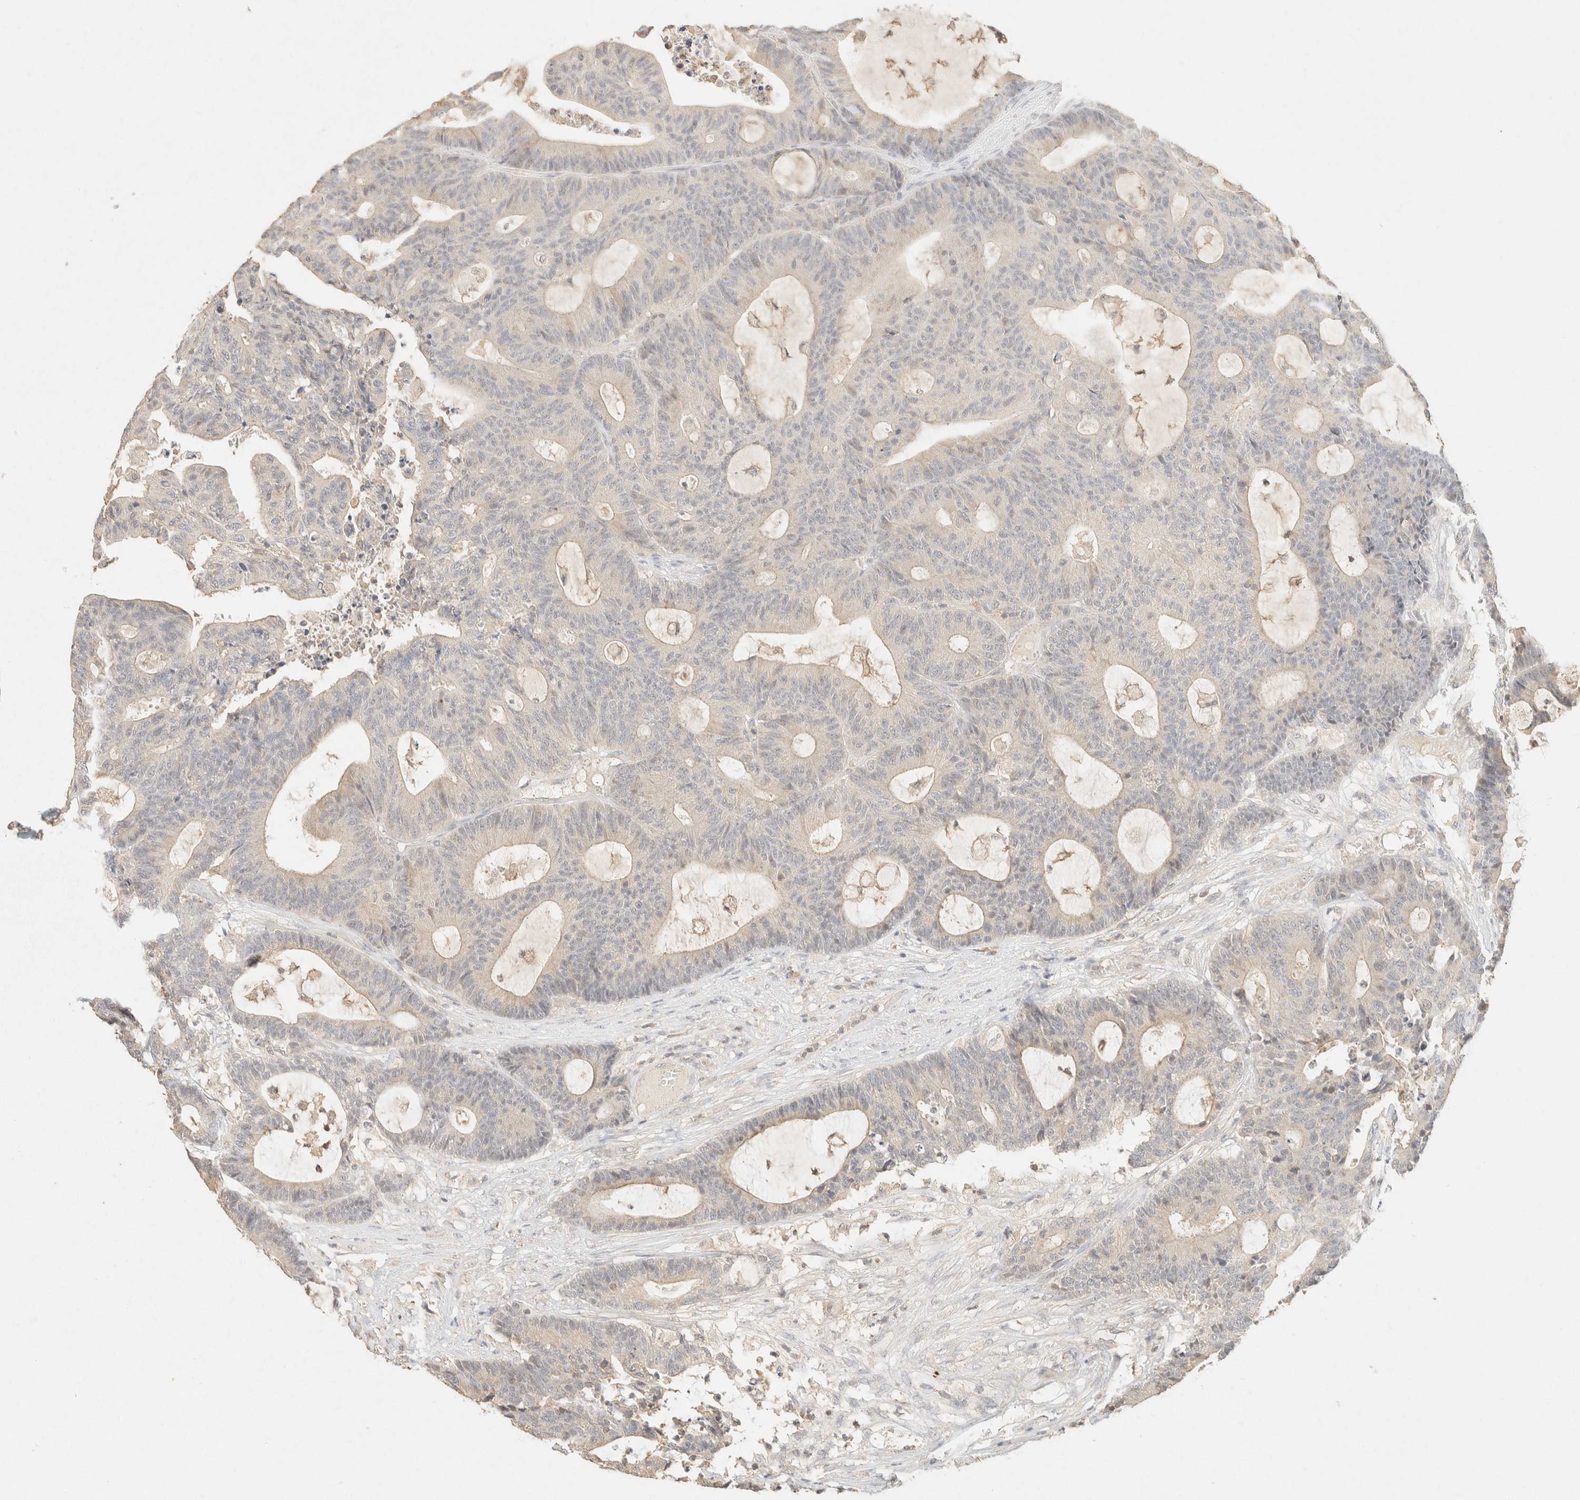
{"staining": {"intensity": "negative", "quantity": "none", "location": "none"}, "tissue": "colorectal cancer", "cell_type": "Tumor cells", "image_type": "cancer", "snomed": [{"axis": "morphology", "description": "Adenocarcinoma, NOS"}, {"axis": "topography", "description": "Colon"}], "caption": "The image exhibits no significant expression in tumor cells of adenocarcinoma (colorectal).", "gene": "TIMD4", "patient": {"sex": "female", "age": 84}}